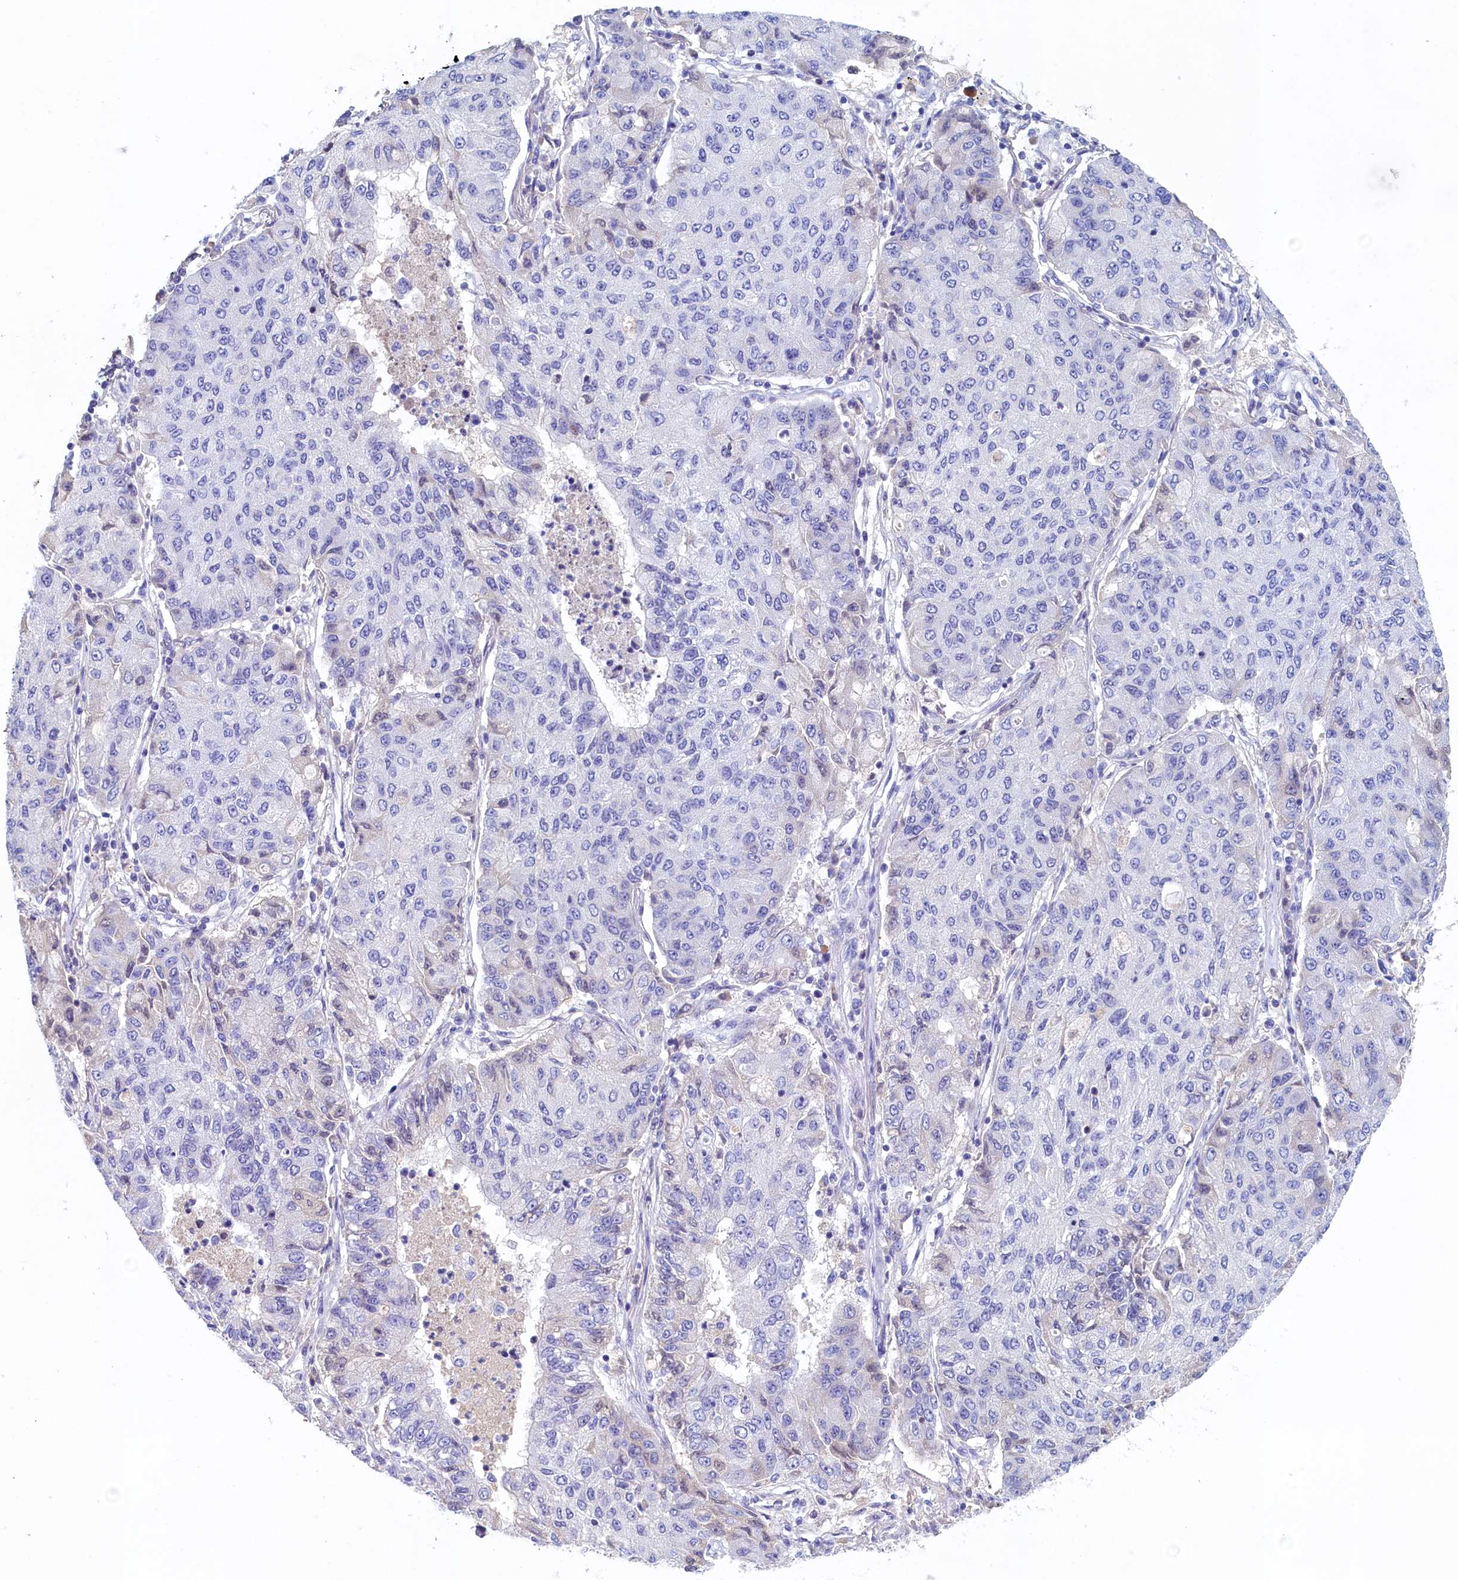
{"staining": {"intensity": "negative", "quantity": "none", "location": "none"}, "tissue": "lung cancer", "cell_type": "Tumor cells", "image_type": "cancer", "snomed": [{"axis": "morphology", "description": "Squamous cell carcinoma, NOS"}, {"axis": "topography", "description": "Lung"}], "caption": "DAB (3,3'-diaminobenzidine) immunohistochemical staining of human lung cancer reveals no significant positivity in tumor cells.", "gene": "GUCA1C", "patient": {"sex": "male", "age": 74}}